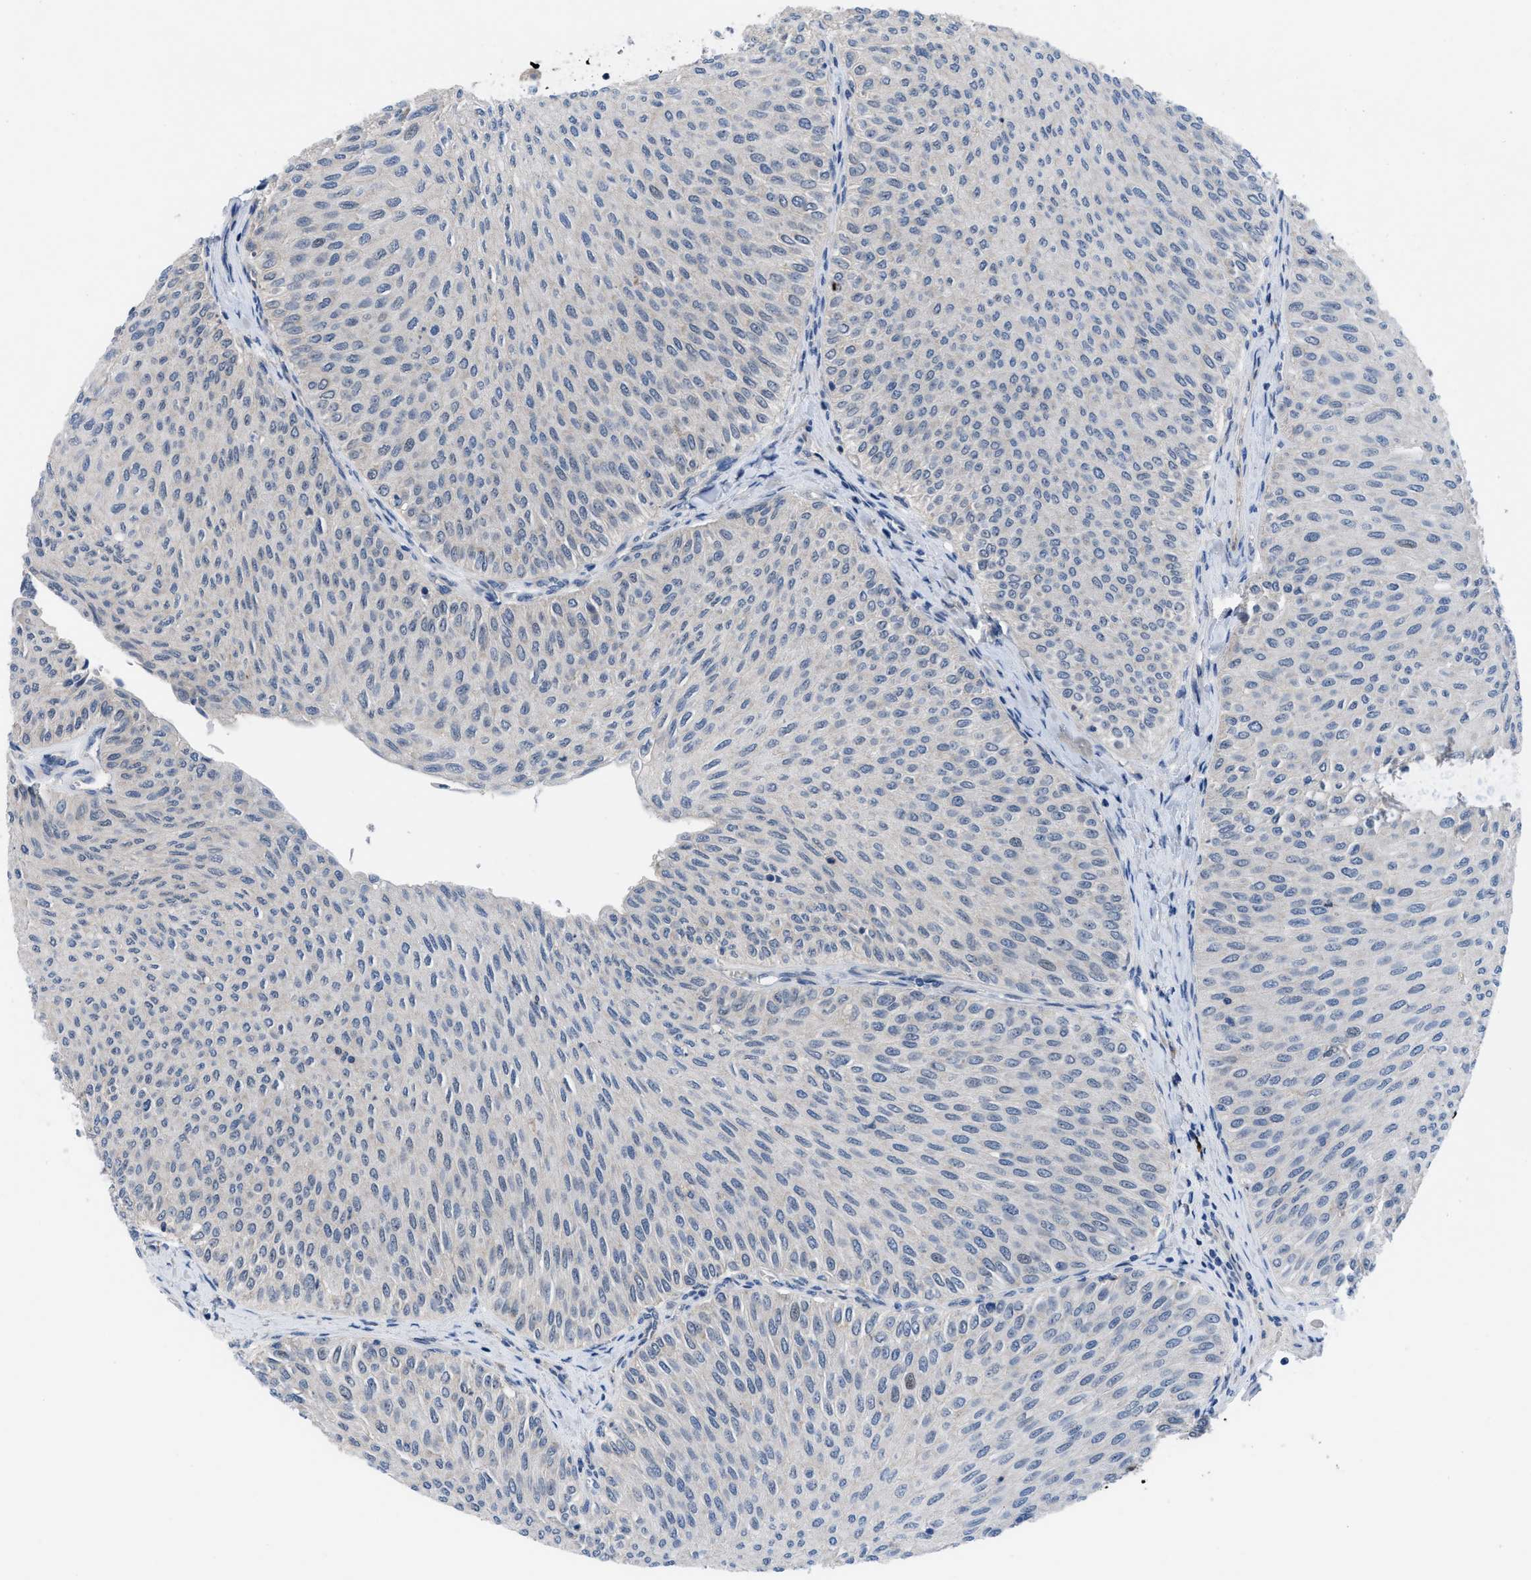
{"staining": {"intensity": "negative", "quantity": "none", "location": "none"}, "tissue": "urothelial cancer", "cell_type": "Tumor cells", "image_type": "cancer", "snomed": [{"axis": "morphology", "description": "Urothelial carcinoma, Low grade"}, {"axis": "topography", "description": "Urinary bladder"}], "caption": "IHC histopathology image of urothelial carcinoma (low-grade) stained for a protein (brown), which exhibits no positivity in tumor cells.", "gene": "IL17RE", "patient": {"sex": "male", "age": 78}}